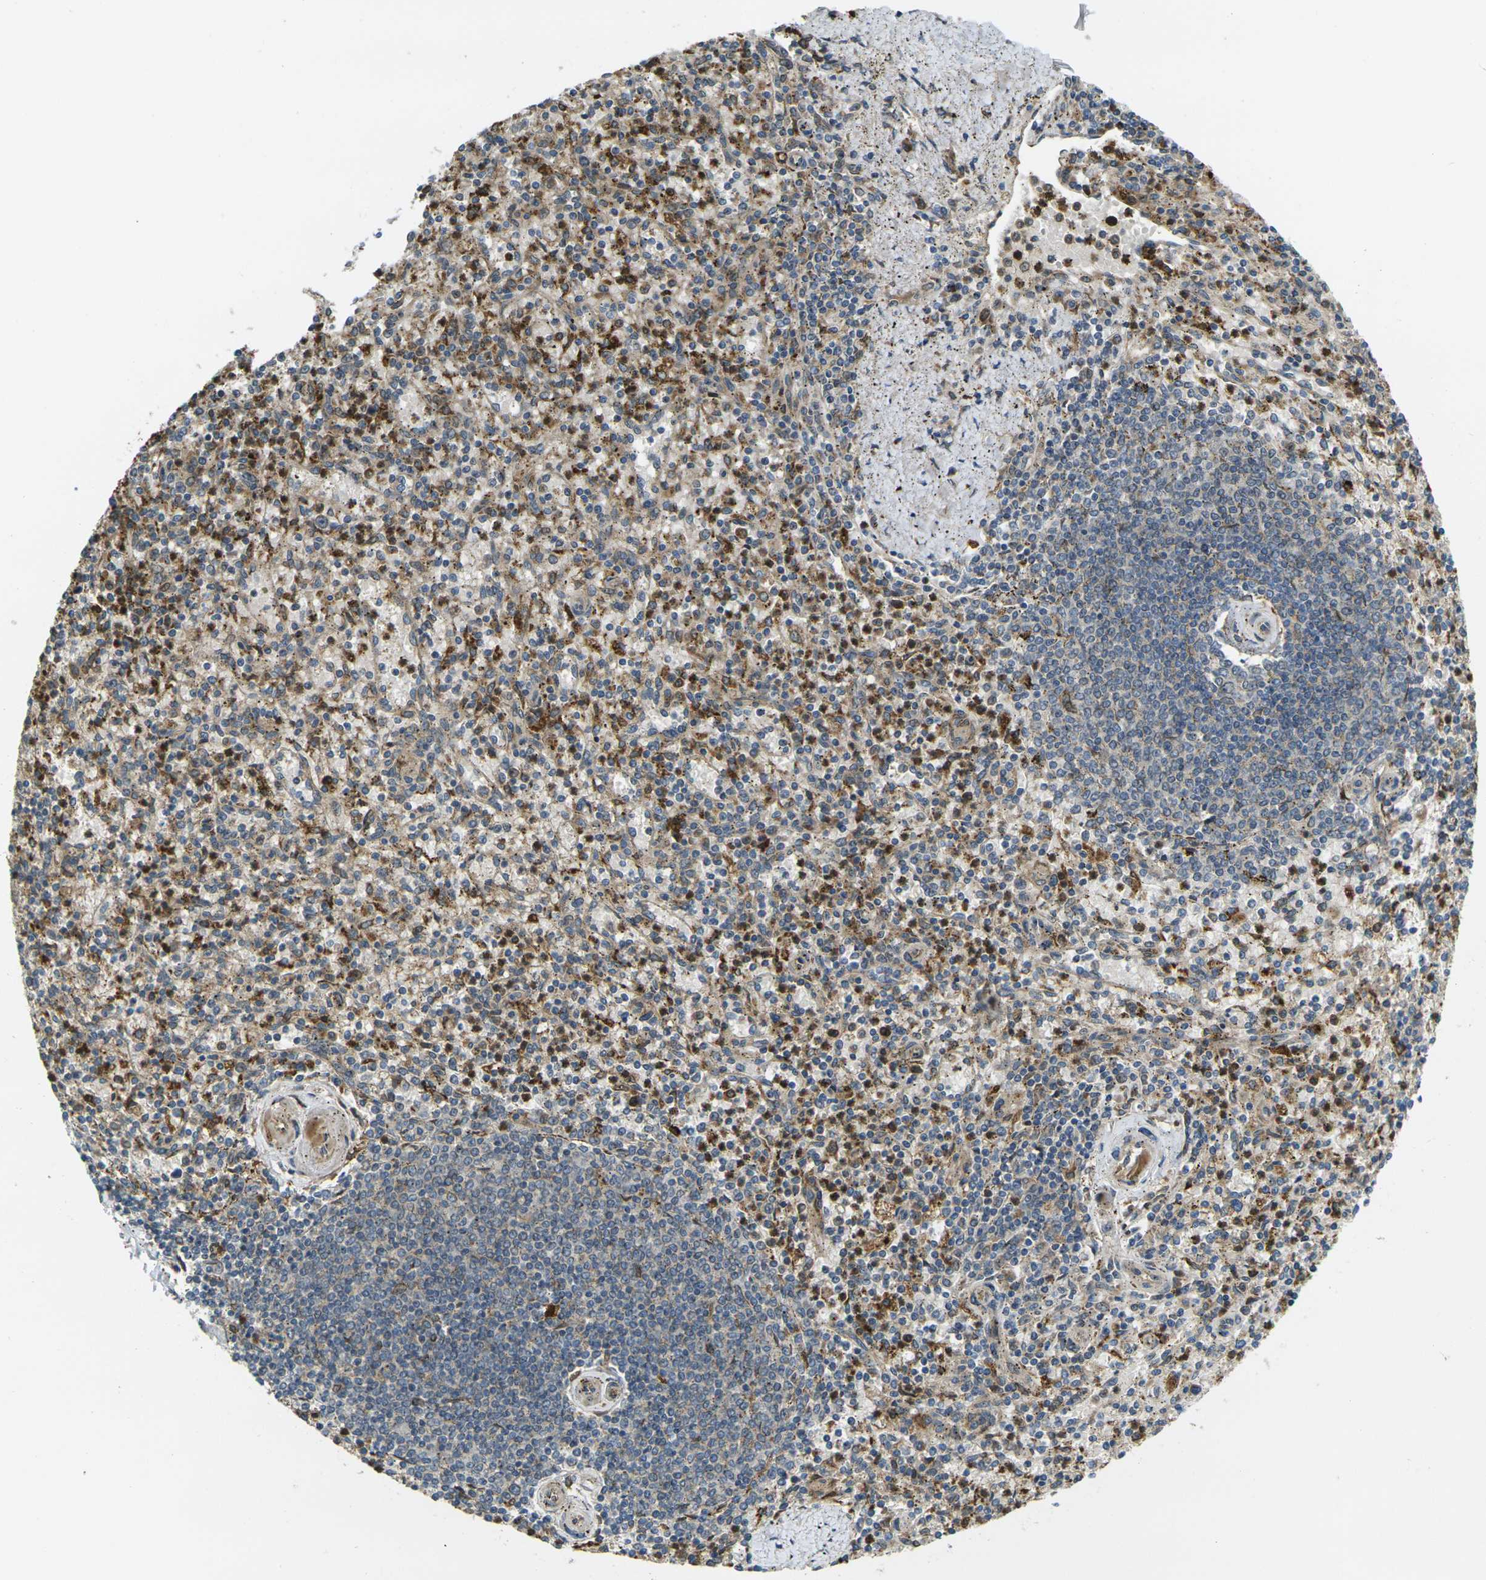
{"staining": {"intensity": "moderate", "quantity": ">75%", "location": "cytoplasmic/membranous"}, "tissue": "spleen", "cell_type": "Cells in red pulp", "image_type": "normal", "snomed": [{"axis": "morphology", "description": "Normal tissue, NOS"}, {"axis": "topography", "description": "Spleen"}], "caption": "The image demonstrates staining of normal spleen, revealing moderate cytoplasmic/membranous protein positivity (brown color) within cells in red pulp.", "gene": "FZD1", "patient": {"sex": "male", "age": 72}}